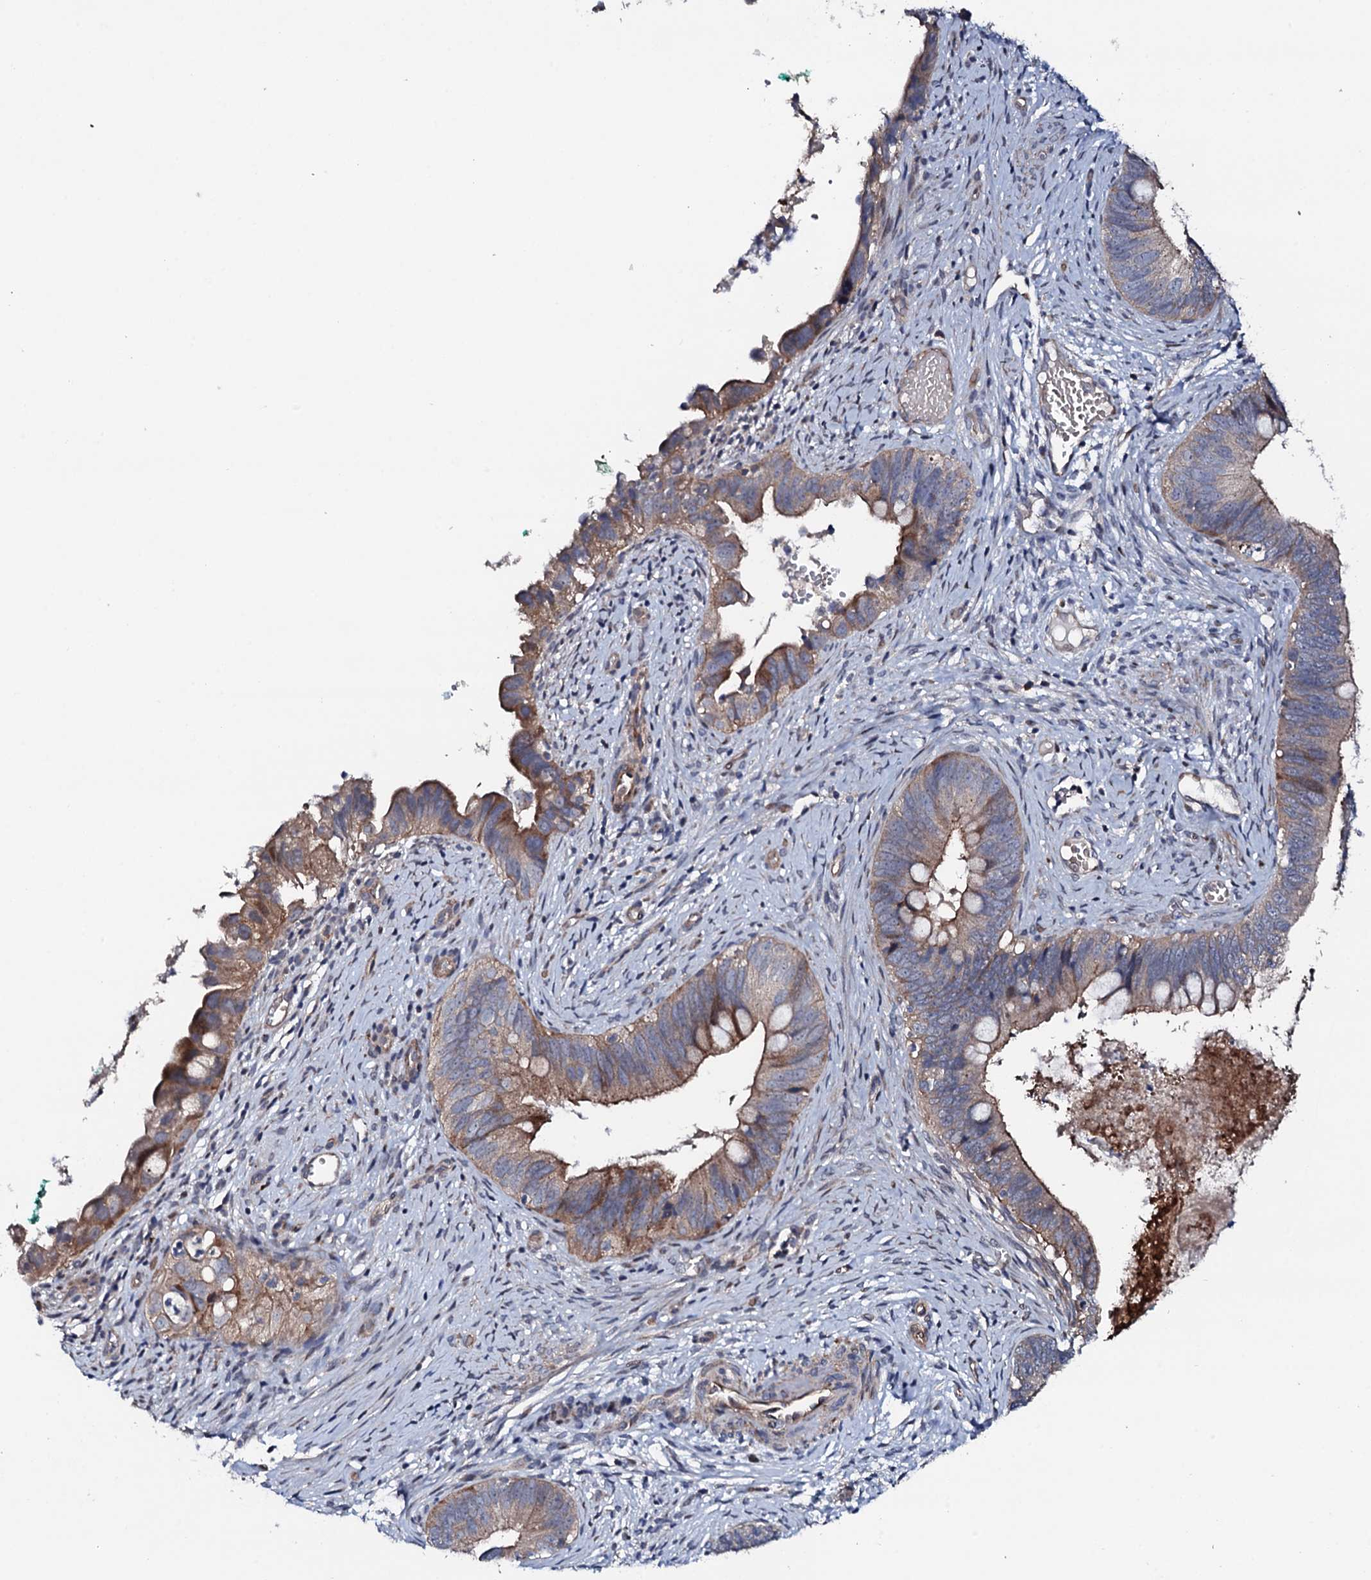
{"staining": {"intensity": "moderate", "quantity": "<25%", "location": "cytoplasmic/membranous"}, "tissue": "cervical cancer", "cell_type": "Tumor cells", "image_type": "cancer", "snomed": [{"axis": "morphology", "description": "Adenocarcinoma, NOS"}, {"axis": "topography", "description": "Cervix"}], "caption": "Immunohistochemical staining of adenocarcinoma (cervical) reveals moderate cytoplasmic/membranous protein staining in about <25% of tumor cells.", "gene": "CIAO2A", "patient": {"sex": "female", "age": 42}}